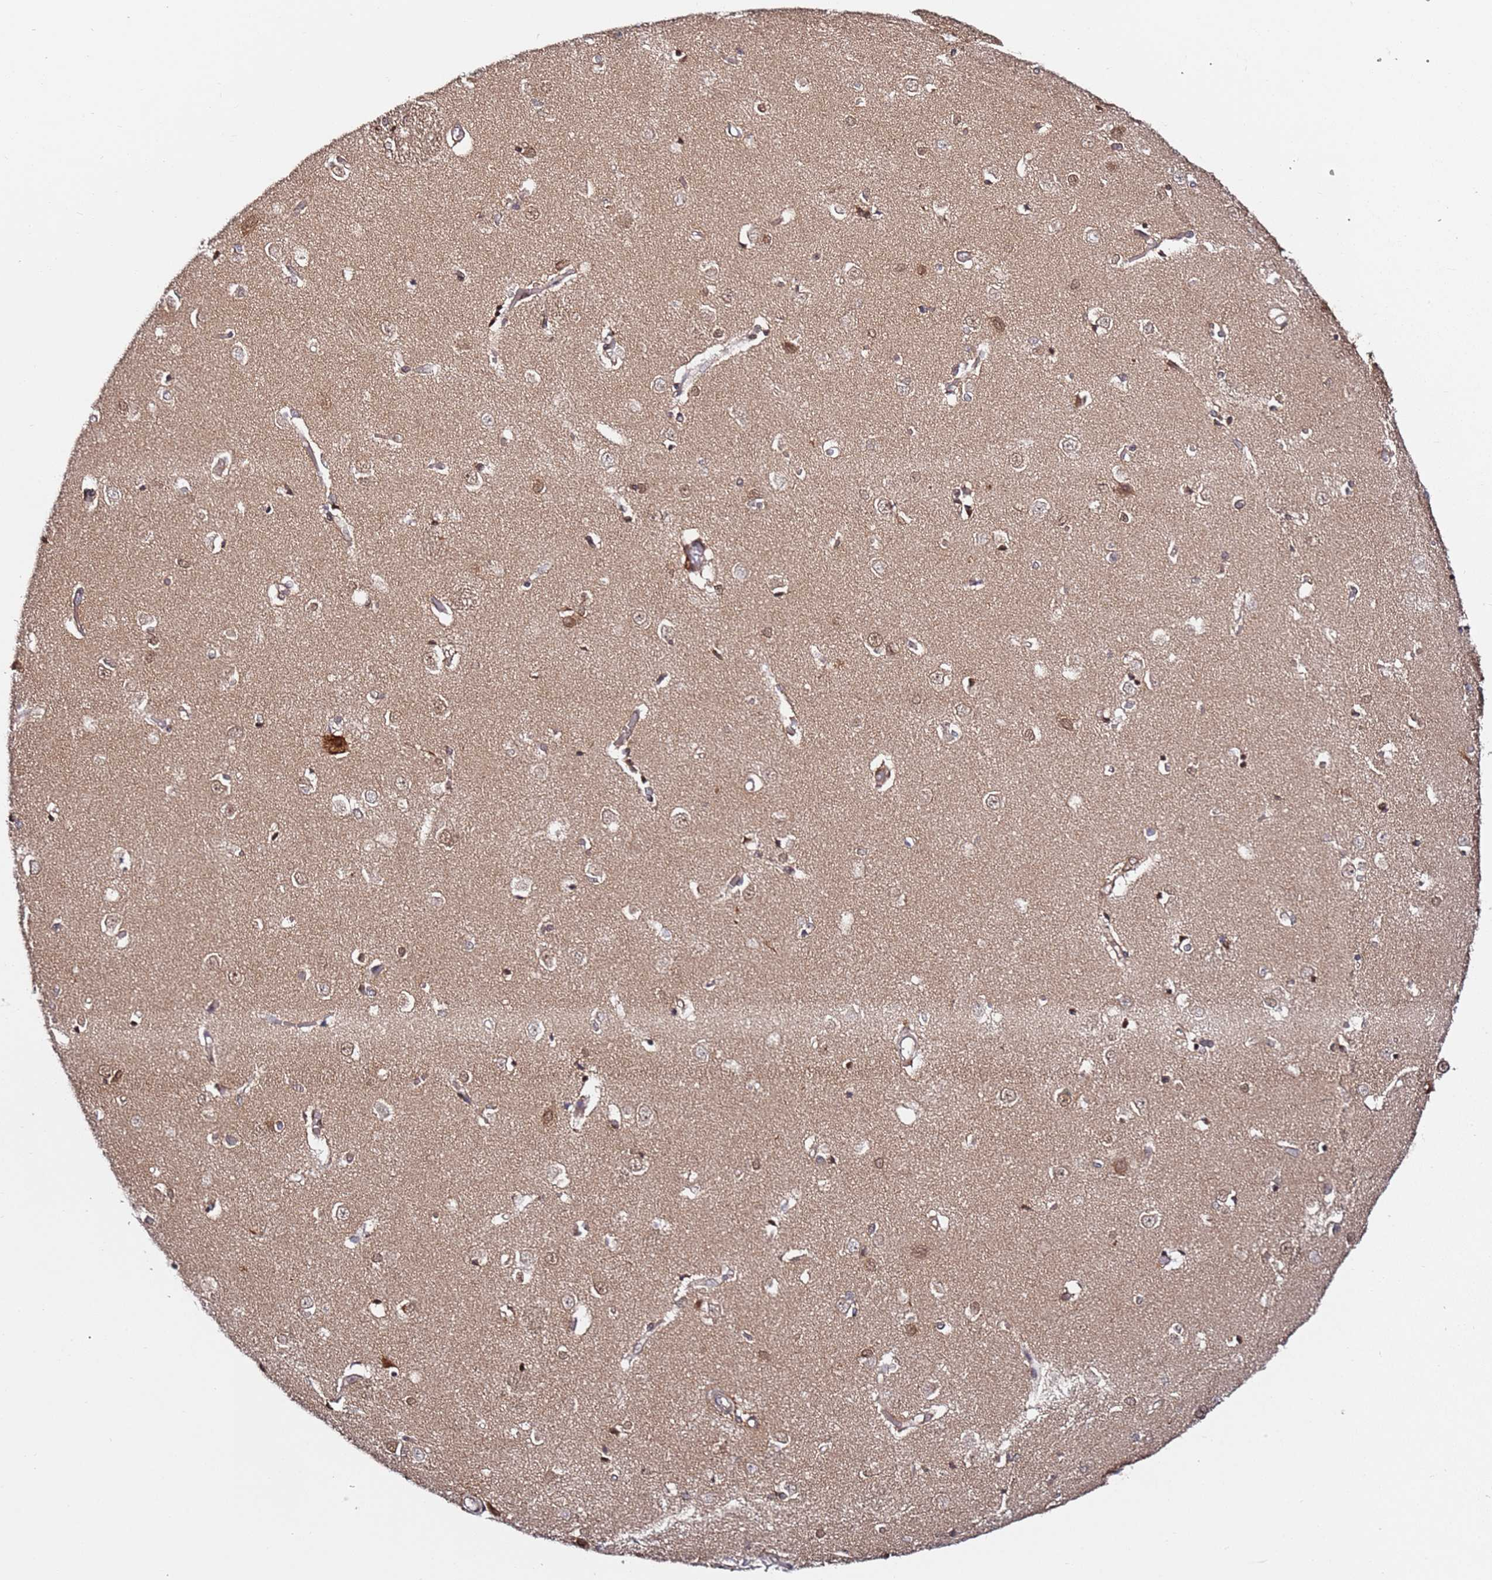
{"staining": {"intensity": "weak", "quantity": "<25%", "location": "cytoplasmic/membranous,nuclear"}, "tissue": "caudate", "cell_type": "Glial cells", "image_type": "normal", "snomed": [{"axis": "morphology", "description": "Normal tissue, NOS"}, {"axis": "topography", "description": "Lateral ventricle wall"}], "caption": "This histopathology image is of unremarkable caudate stained with IHC to label a protein in brown with the nuclei are counter-stained blue. There is no expression in glial cells. (Brightfield microscopy of DAB IHC at high magnification).", "gene": "PRKAB2", "patient": {"sex": "male", "age": 37}}